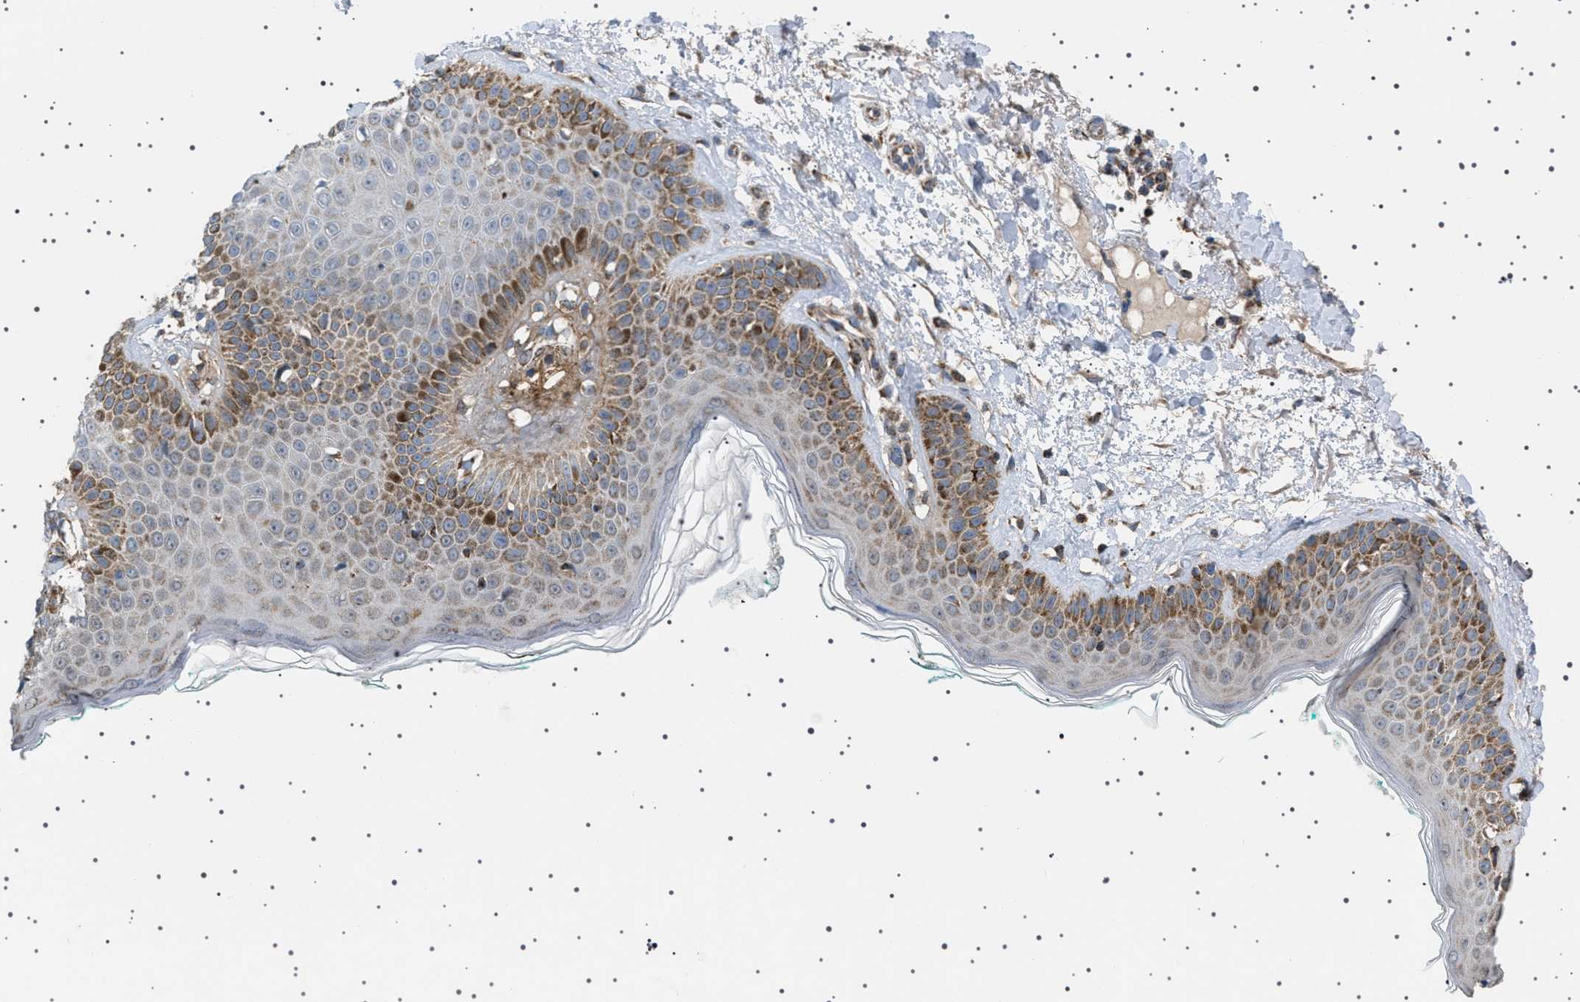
{"staining": {"intensity": "moderate", "quantity": "<25%", "location": "cytoplasmic/membranous"}, "tissue": "skin cancer", "cell_type": "Tumor cells", "image_type": "cancer", "snomed": [{"axis": "morphology", "description": "Normal tissue, NOS"}, {"axis": "morphology", "description": "Basal cell carcinoma"}, {"axis": "topography", "description": "Skin"}], "caption": "Immunohistochemistry (IHC) (DAB (3,3'-diaminobenzidine)) staining of human skin basal cell carcinoma demonstrates moderate cytoplasmic/membranous protein expression in approximately <25% of tumor cells. The staining was performed using DAB (3,3'-diaminobenzidine), with brown indicating positive protein expression. Nuclei are stained blue with hematoxylin.", "gene": "UBXN8", "patient": {"sex": "male", "age": 79}}